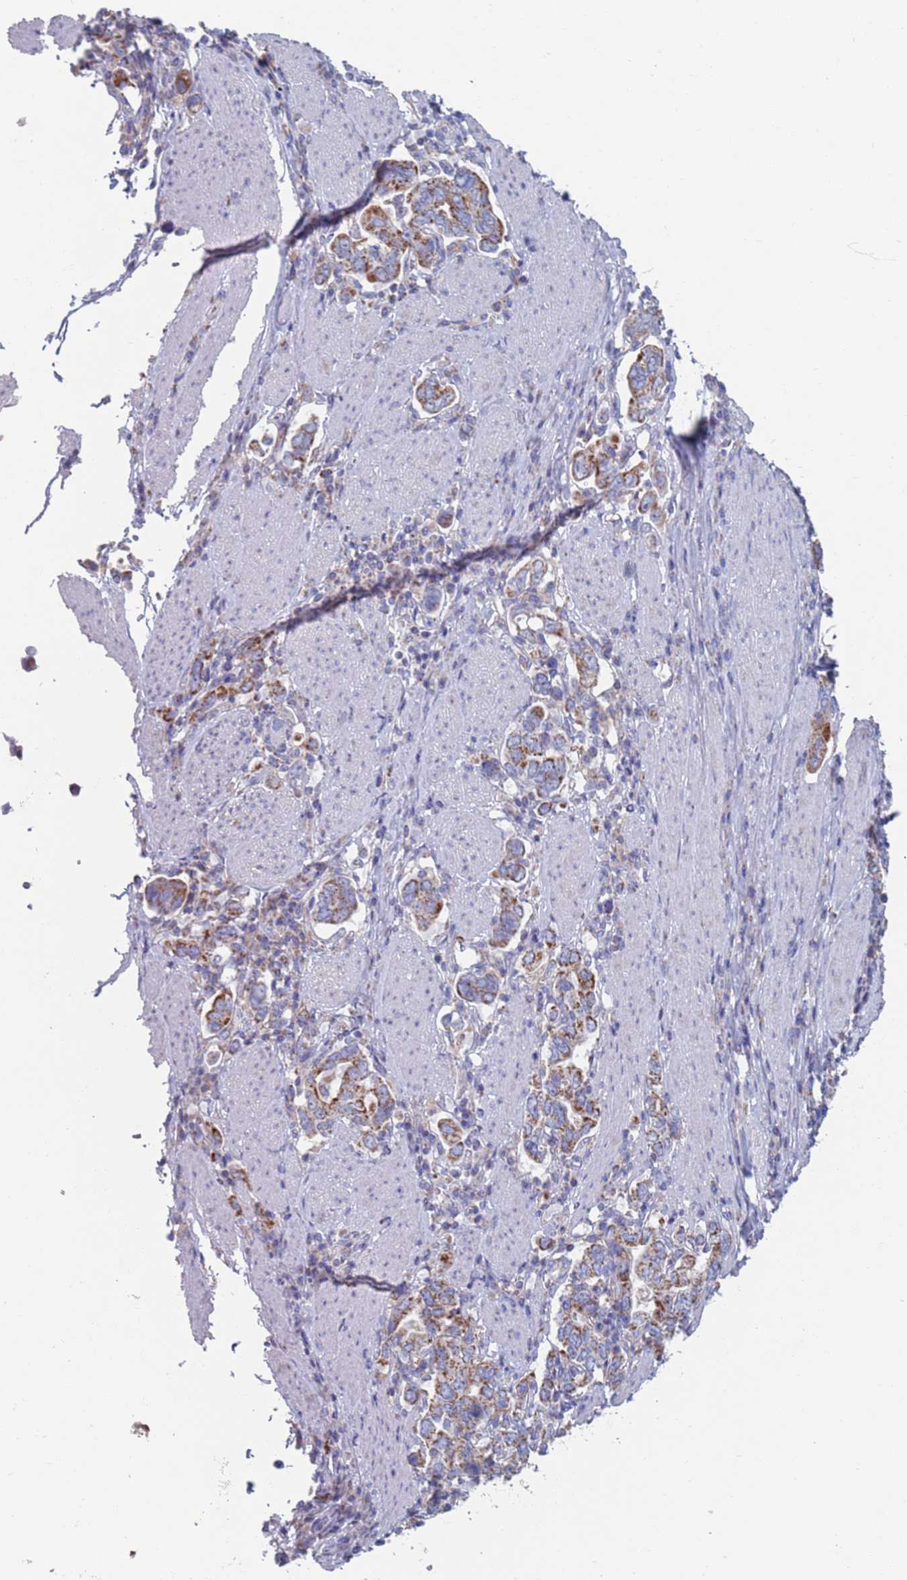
{"staining": {"intensity": "moderate", "quantity": ">75%", "location": "cytoplasmic/membranous"}, "tissue": "stomach cancer", "cell_type": "Tumor cells", "image_type": "cancer", "snomed": [{"axis": "morphology", "description": "Adenocarcinoma, NOS"}, {"axis": "topography", "description": "Stomach, upper"}, {"axis": "topography", "description": "Stomach"}], "caption": "There is medium levels of moderate cytoplasmic/membranous positivity in tumor cells of adenocarcinoma (stomach), as demonstrated by immunohistochemical staining (brown color).", "gene": "MRPL22", "patient": {"sex": "male", "age": 62}}